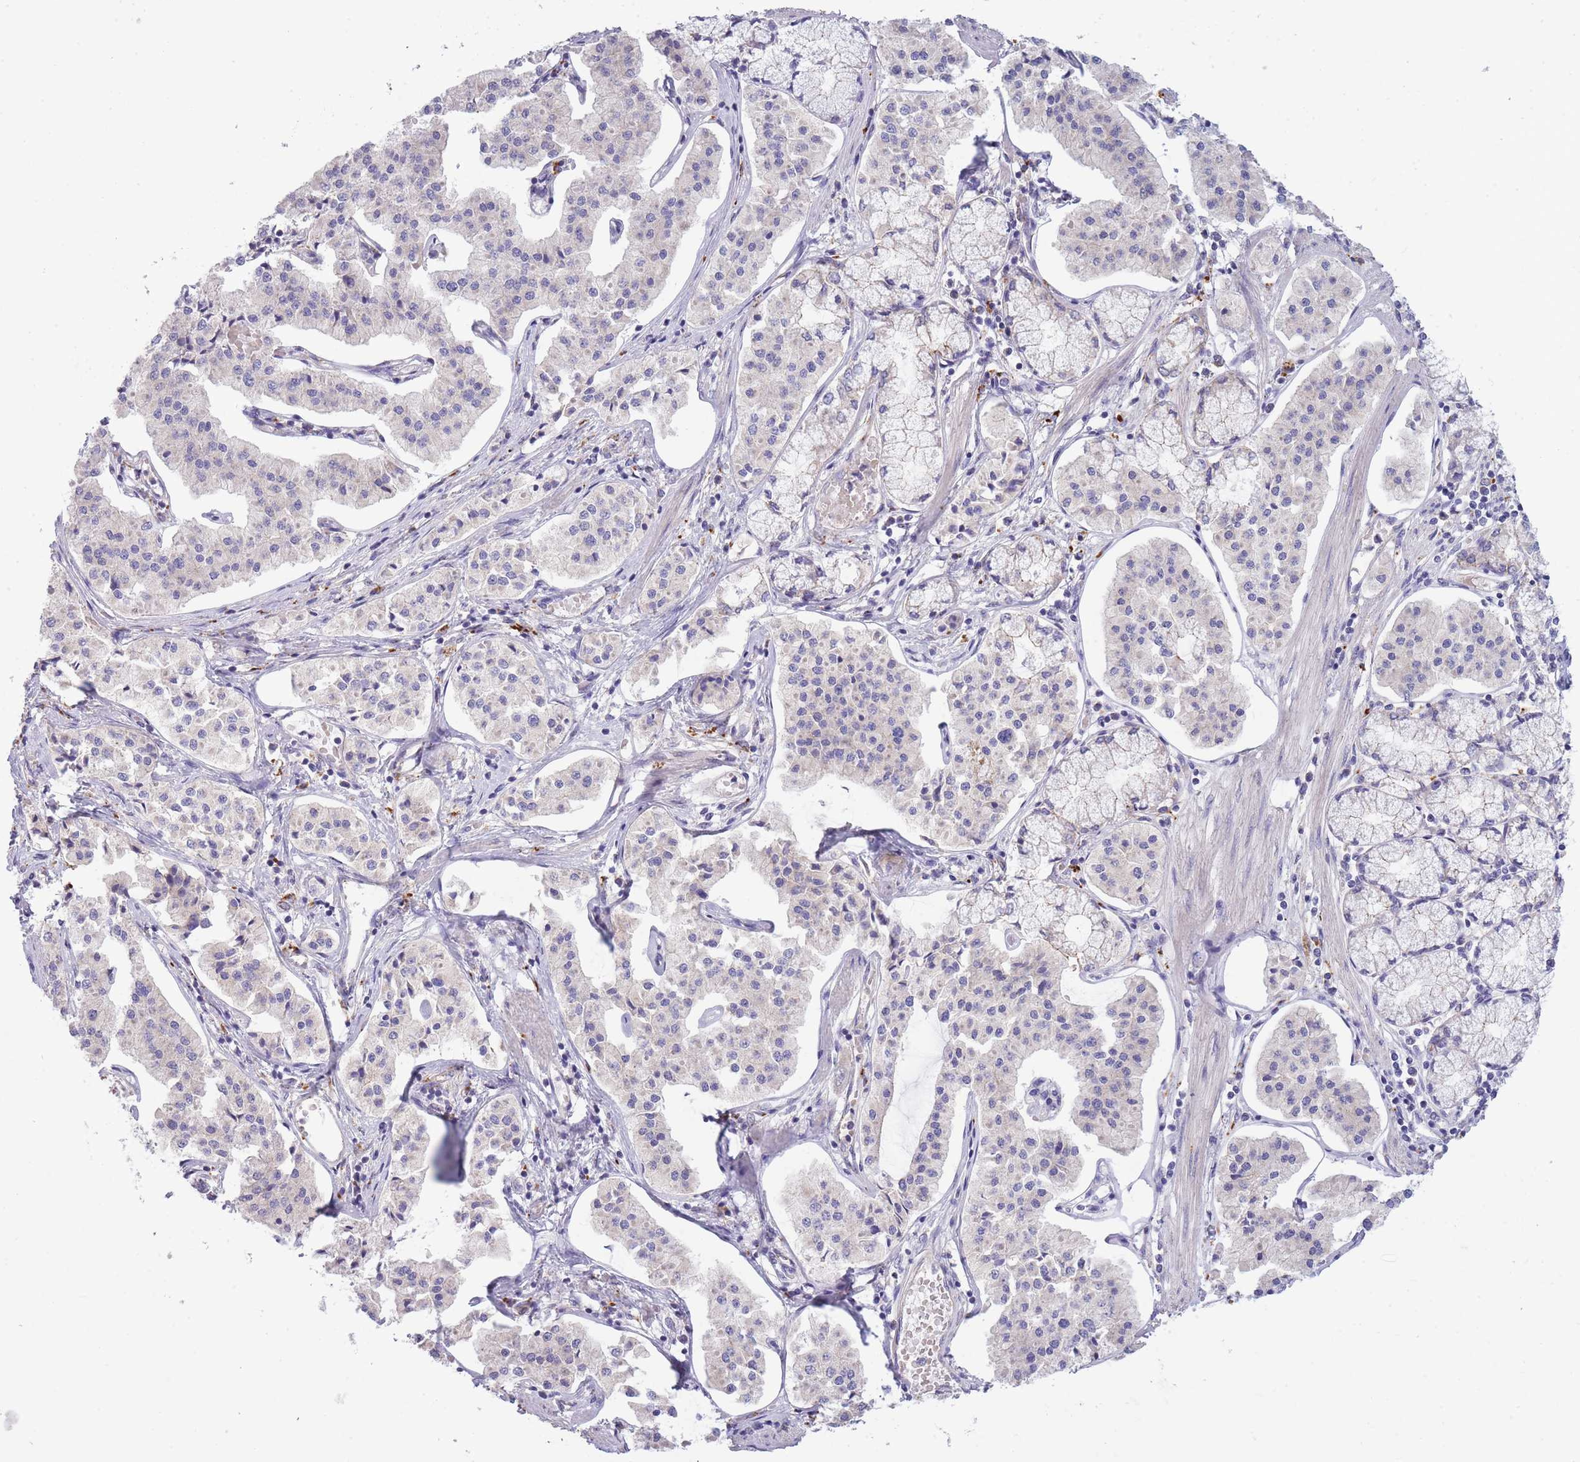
{"staining": {"intensity": "negative", "quantity": "none", "location": "none"}, "tissue": "pancreatic cancer", "cell_type": "Tumor cells", "image_type": "cancer", "snomed": [{"axis": "morphology", "description": "Adenocarcinoma, NOS"}, {"axis": "topography", "description": "Pancreas"}], "caption": "DAB immunohistochemical staining of pancreatic adenocarcinoma displays no significant positivity in tumor cells. Nuclei are stained in blue.", "gene": "TRIM61", "patient": {"sex": "female", "age": 50}}